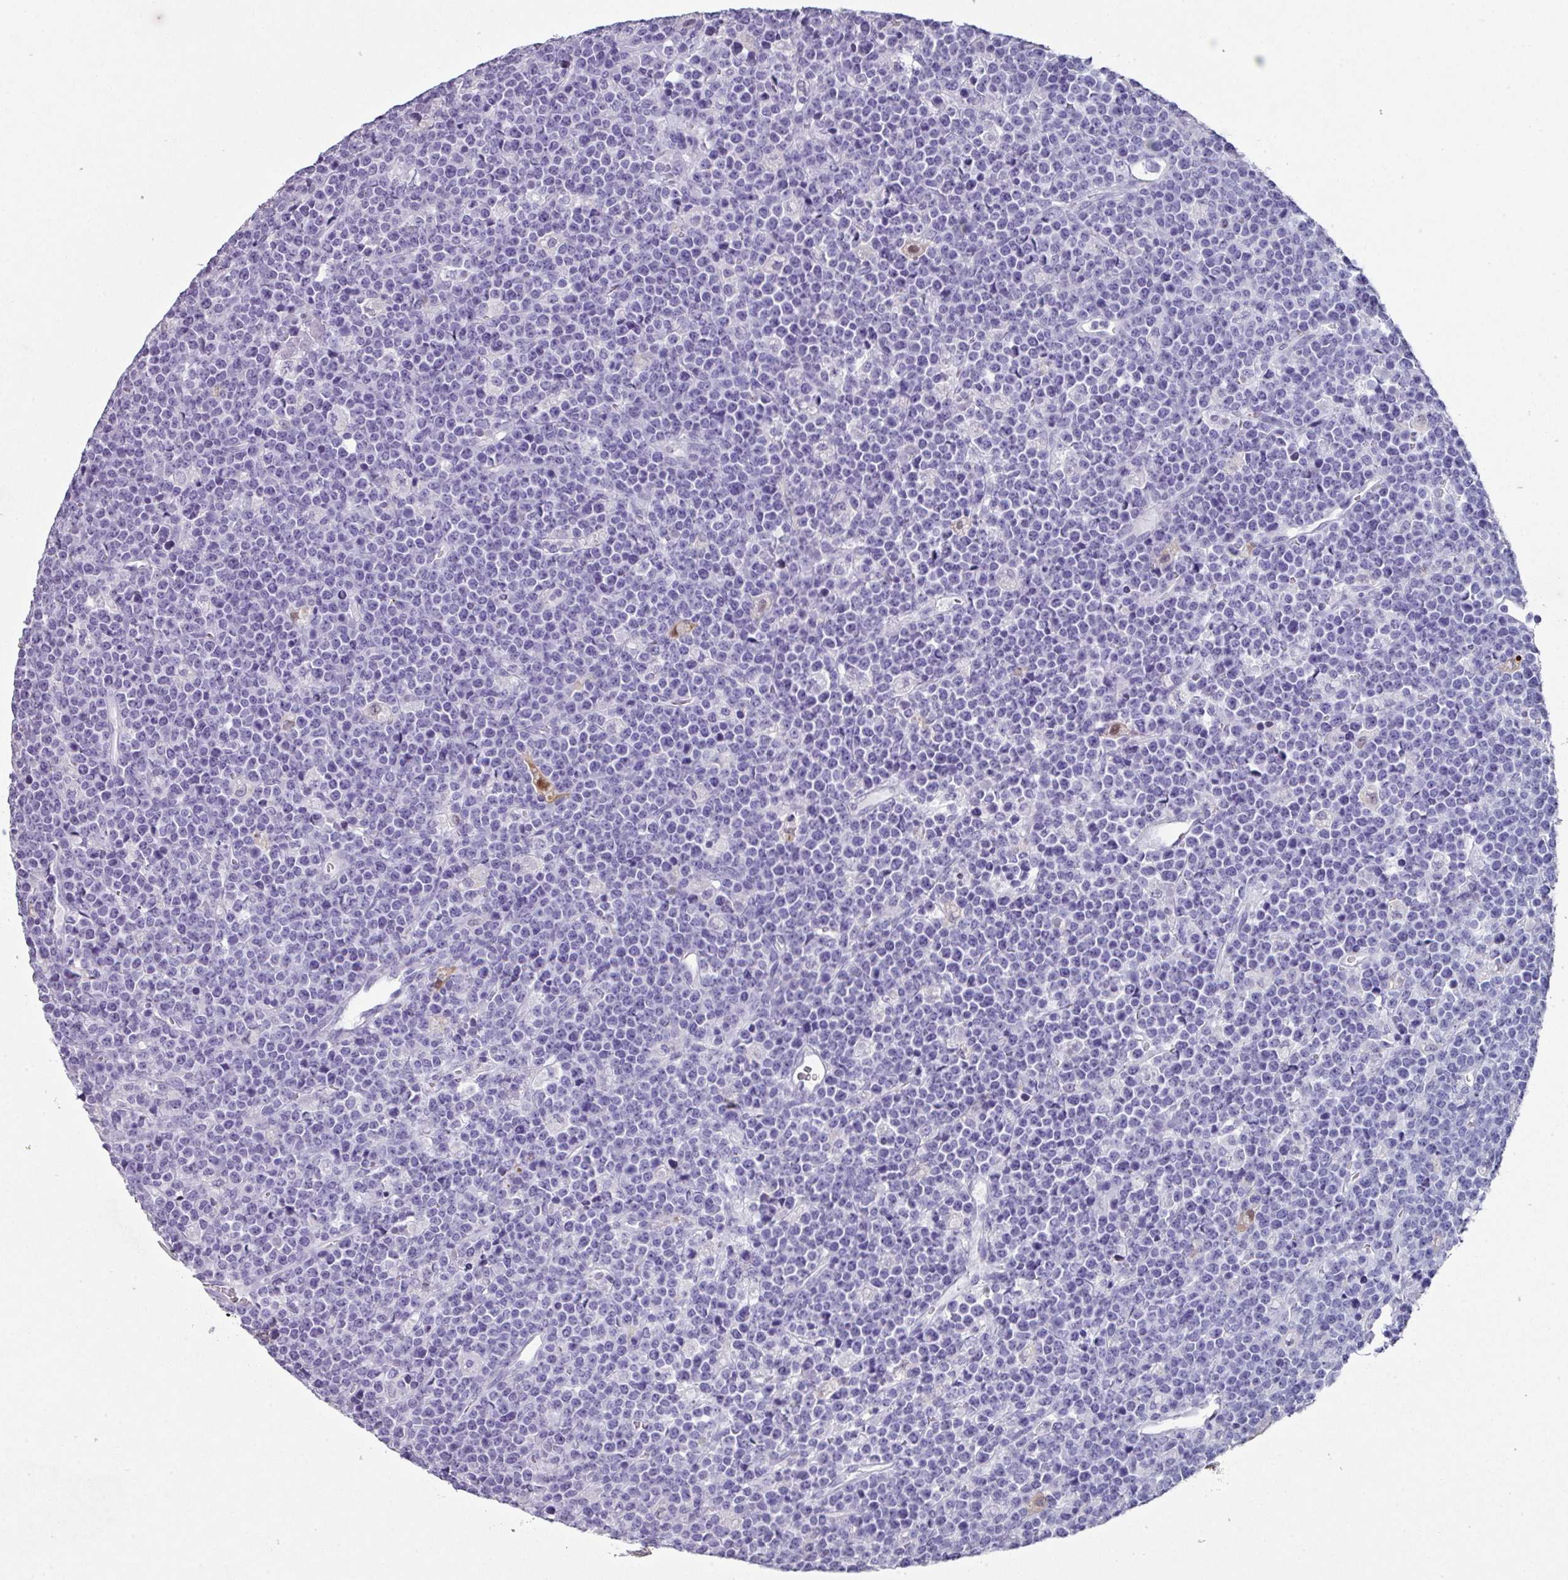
{"staining": {"intensity": "negative", "quantity": "none", "location": "none"}, "tissue": "lymphoma", "cell_type": "Tumor cells", "image_type": "cancer", "snomed": [{"axis": "morphology", "description": "Malignant lymphoma, non-Hodgkin's type, High grade"}, {"axis": "topography", "description": "Ovary"}], "caption": "Photomicrograph shows no significant protein staining in tumor cells of lymphoma. Nuclei are stained in blue.", "gene": "PEX10", "patient": {"sex": "female", "age": 56}}